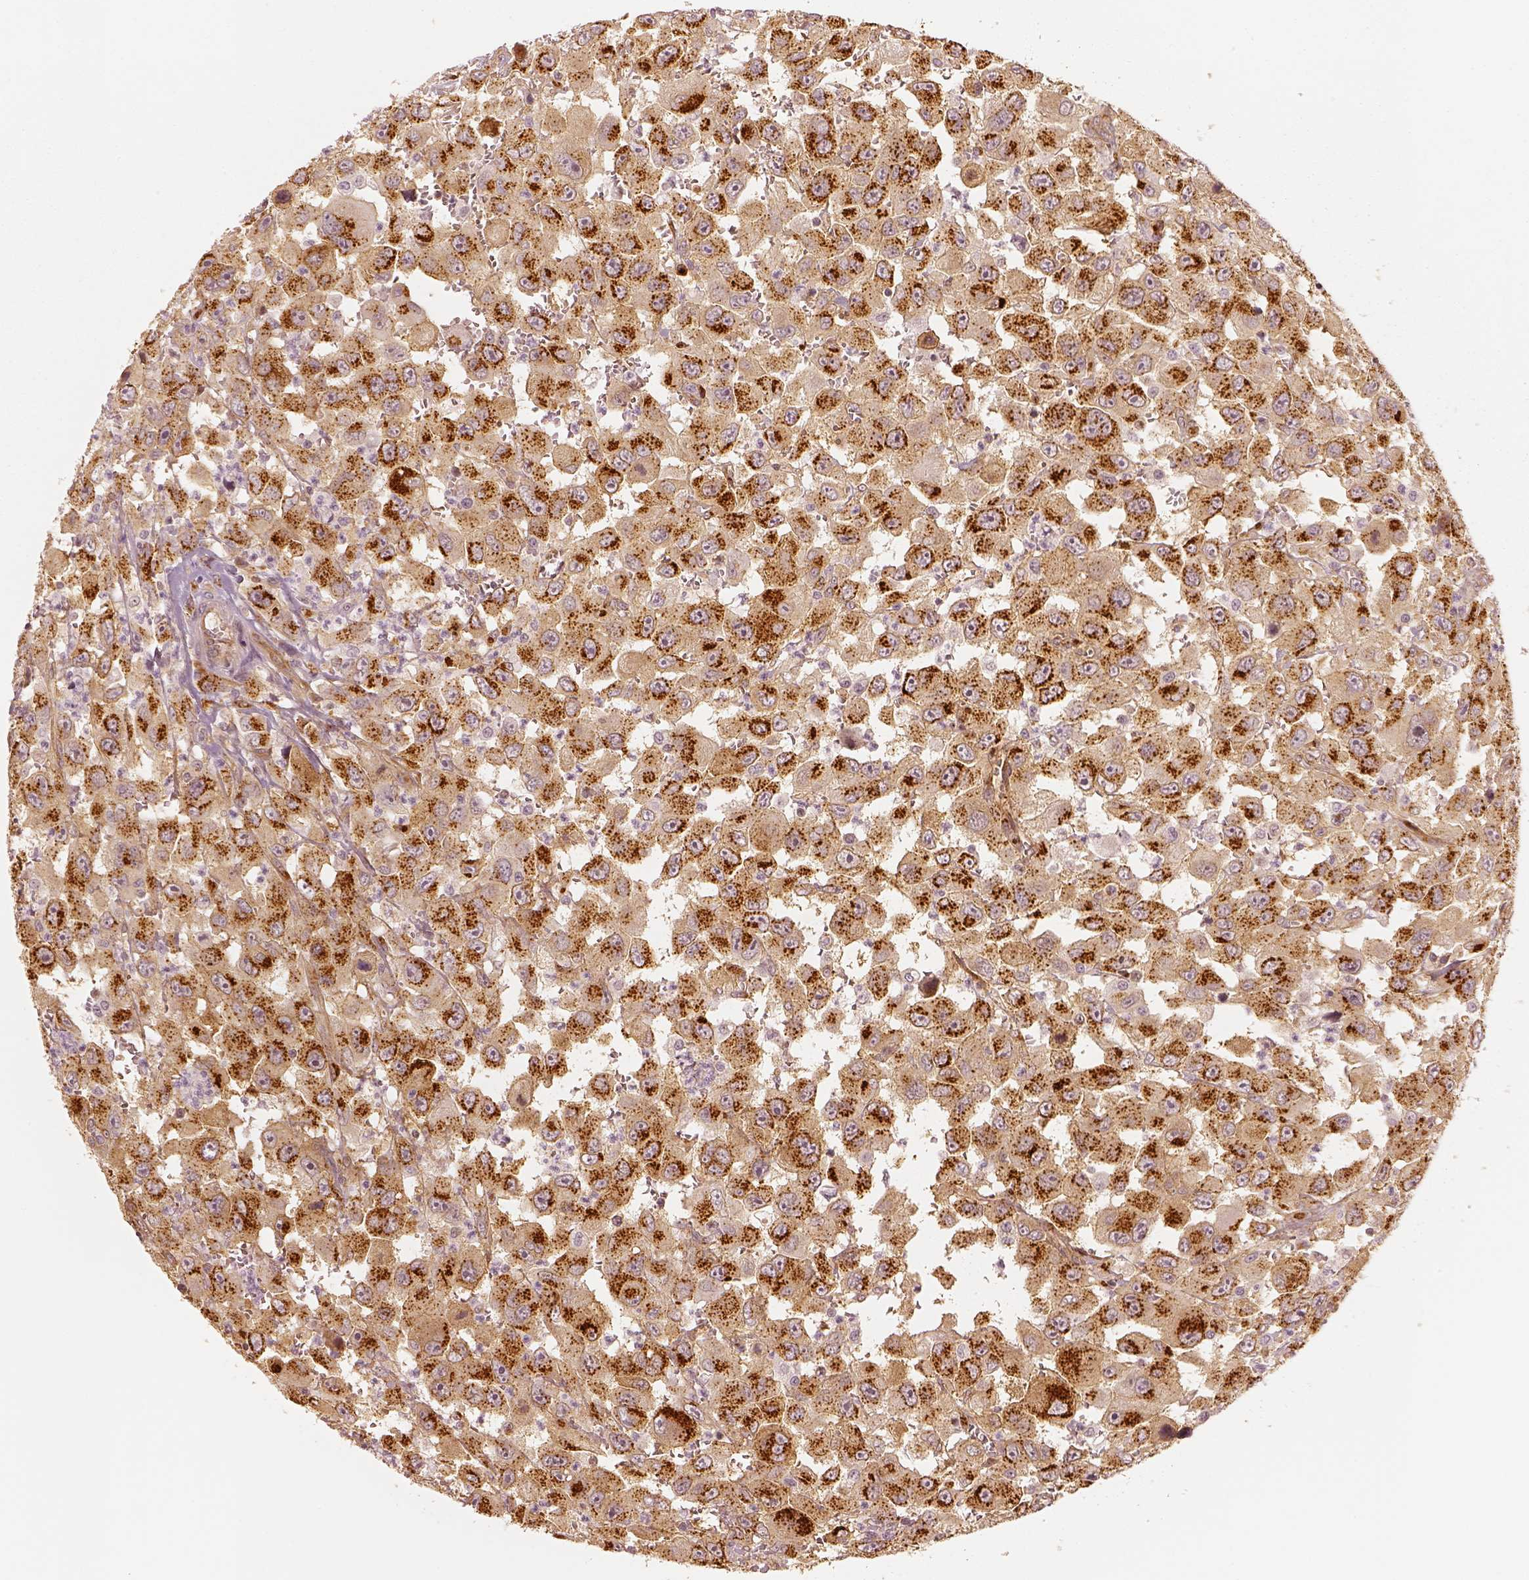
{"staining": {"intensity": "strong", "quantity": ">75%", "location": "cytoplasmic/membranous"}, "tissue": "head and neck cancer", "cell_type": "Tumor cells", "image_type": "cancer", "snomed": [{"axis": "morphology", "description": "Squamous cell carcinoma, NOS"}, {"axis": "morphology", "description": "Squamous cell carcinoma, metastatic, NOS"}, {"axis": "topography", "description": "Oral tissue"}, {"axis": "topography", "description": "Head-Neck"}], "caption": "DAB immunohistochemical staining of metastatic squamous cell carcinoma (head and neck) demonstrates strong cytoplasmic/membranous protein staining in about >75% of tumor cells.", "gene": "GORASP2", "patient": {"sex": "female", "age": 85}}